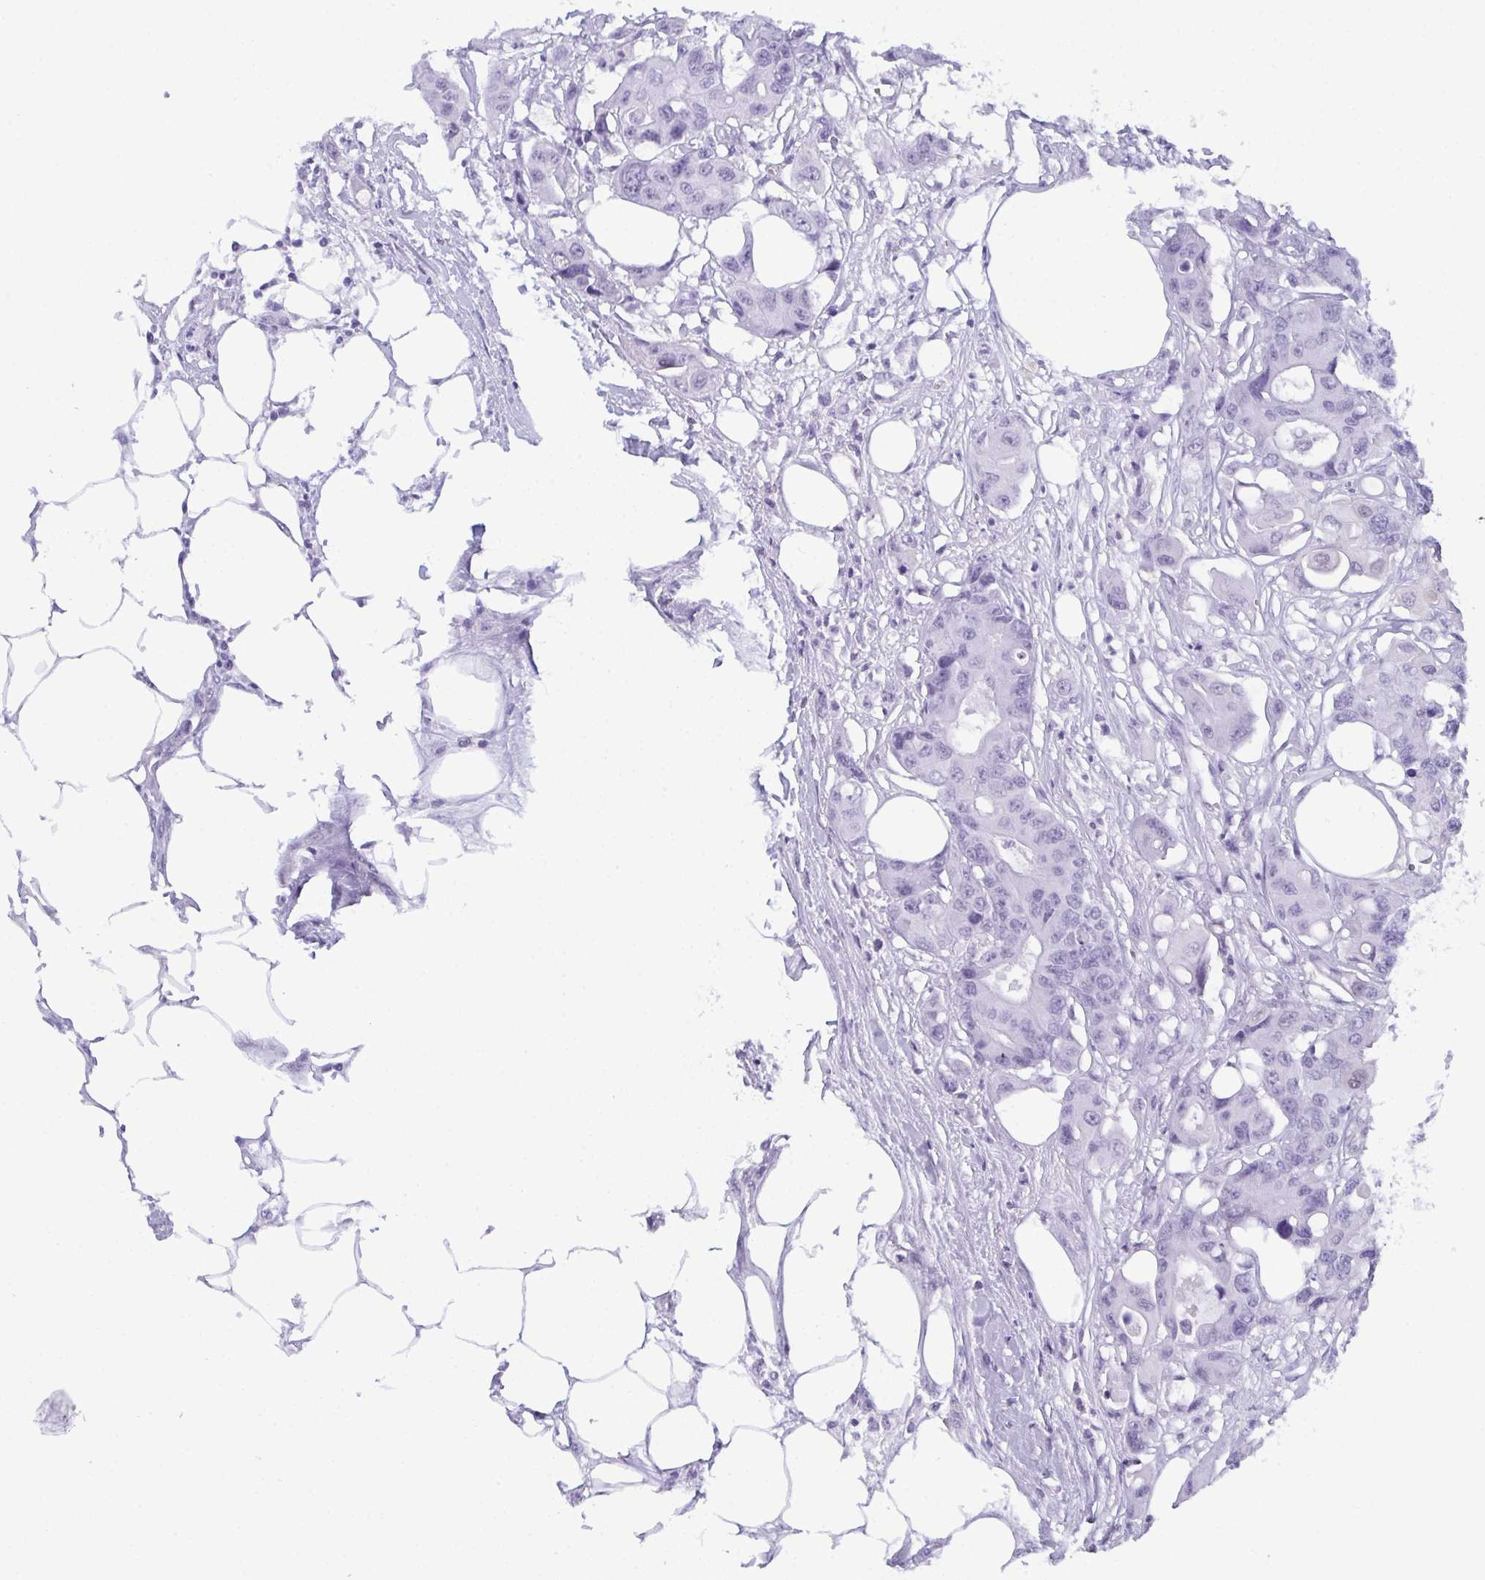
{"staining": {"intensity": "negative", "quantity": "none", "location": "none"}, "tissue": "colorectal cancer", "cell_type": "Tumor cells", "image_type": "cancer", "snomed": [{"axis": "morphology", "description": "Adenocarcinoma, NOS"}, {"axis": "topography", "description": "Colon"}], "caption": "This is an immunohistochemistry (IHC) photomicrograph of colorectal cancer. There is no staining in tumor cells.", "gene": "CDA", "patient": {"sex": "male", "age": 77}}